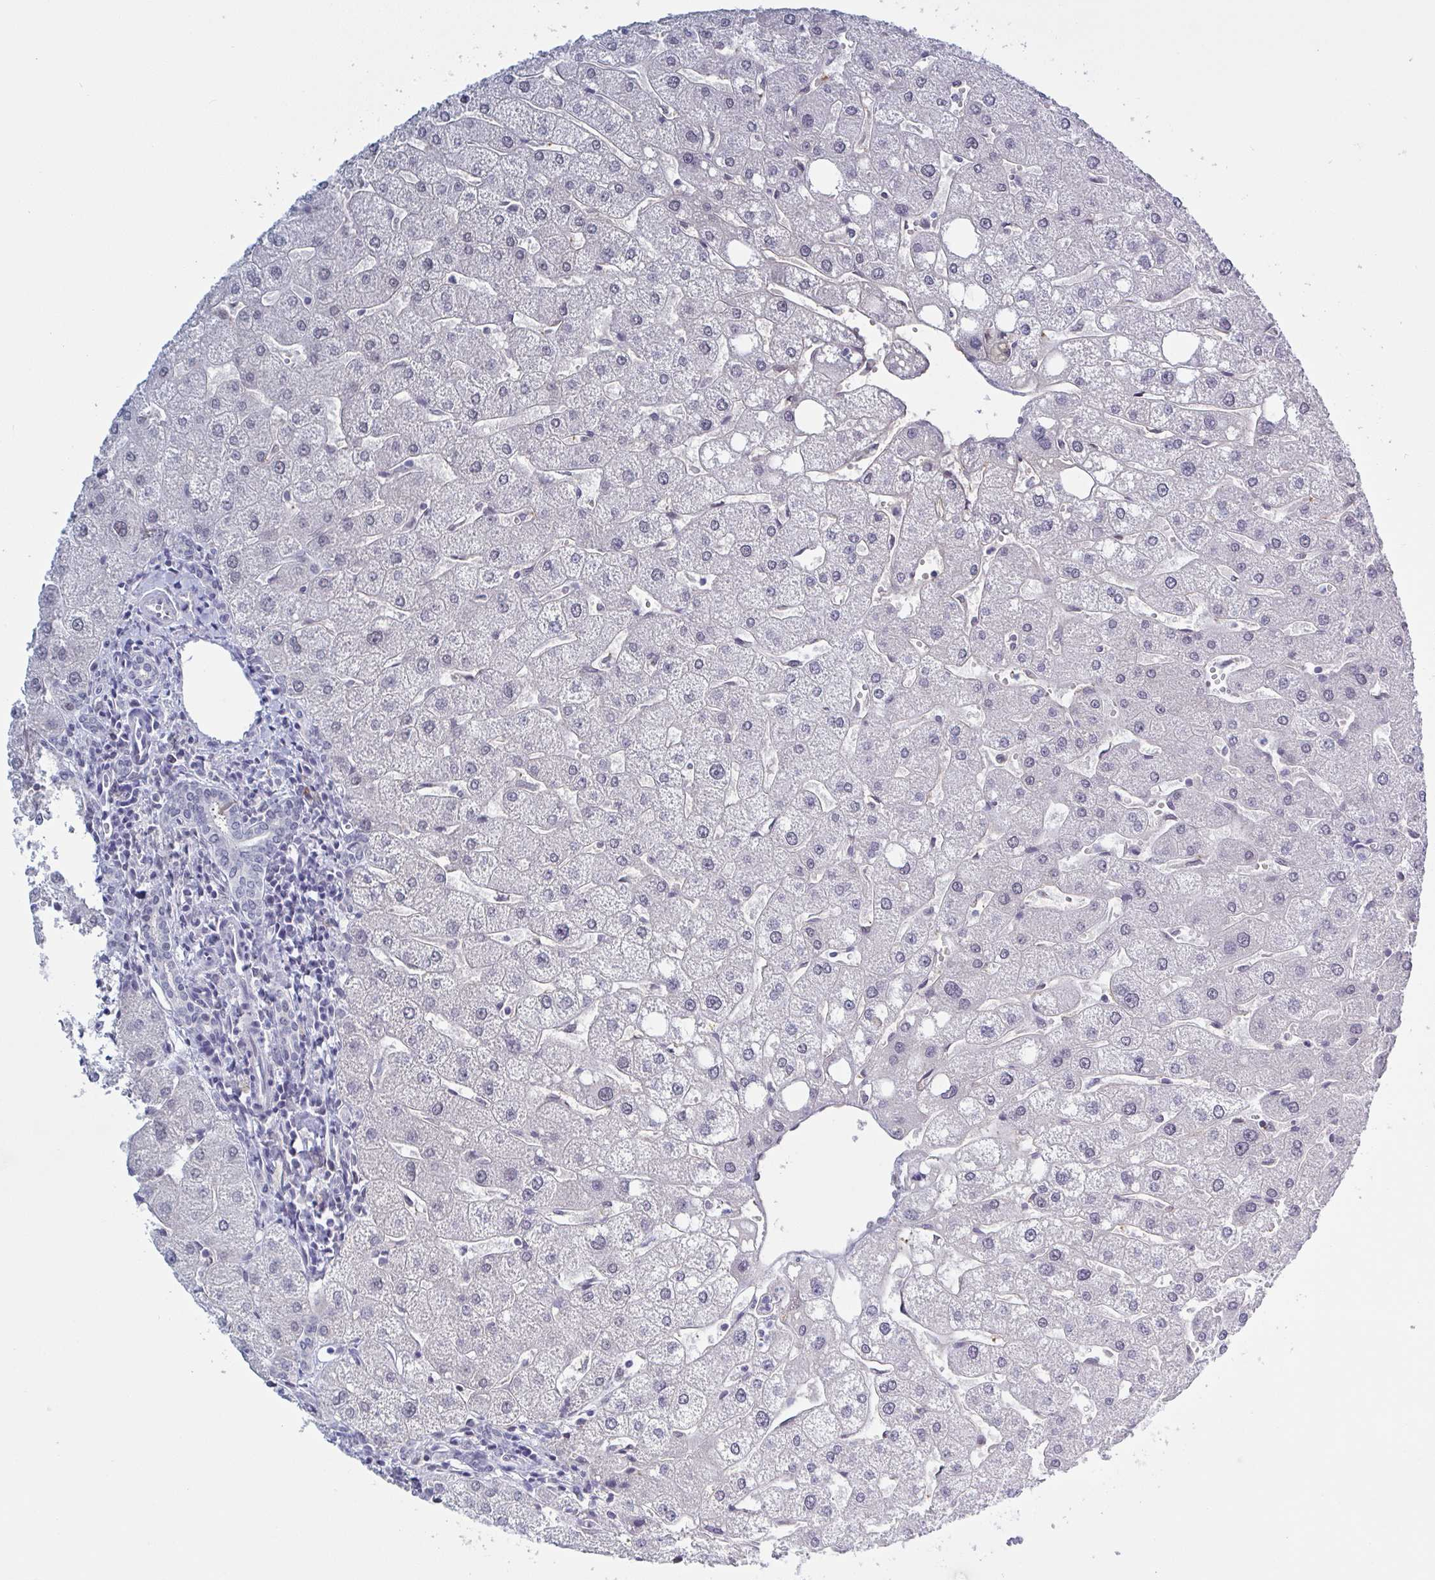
{"staining": {"intensity": "negative", "quantity": "none", "location": "none"}, "tissue": "liver", "cell_type": "Cholangiocytes", "image_type": "normal", "snomed": [{"axis": "morphology", "description": "Normal tissue, NOS"}, {"axis": "topography", "description": "Liver"}], "caption": "Cholangiocytes show no significant protein staining in normal liver.", "gene": "KDM4D", "patient": {"sex": "male", "age": 67}}